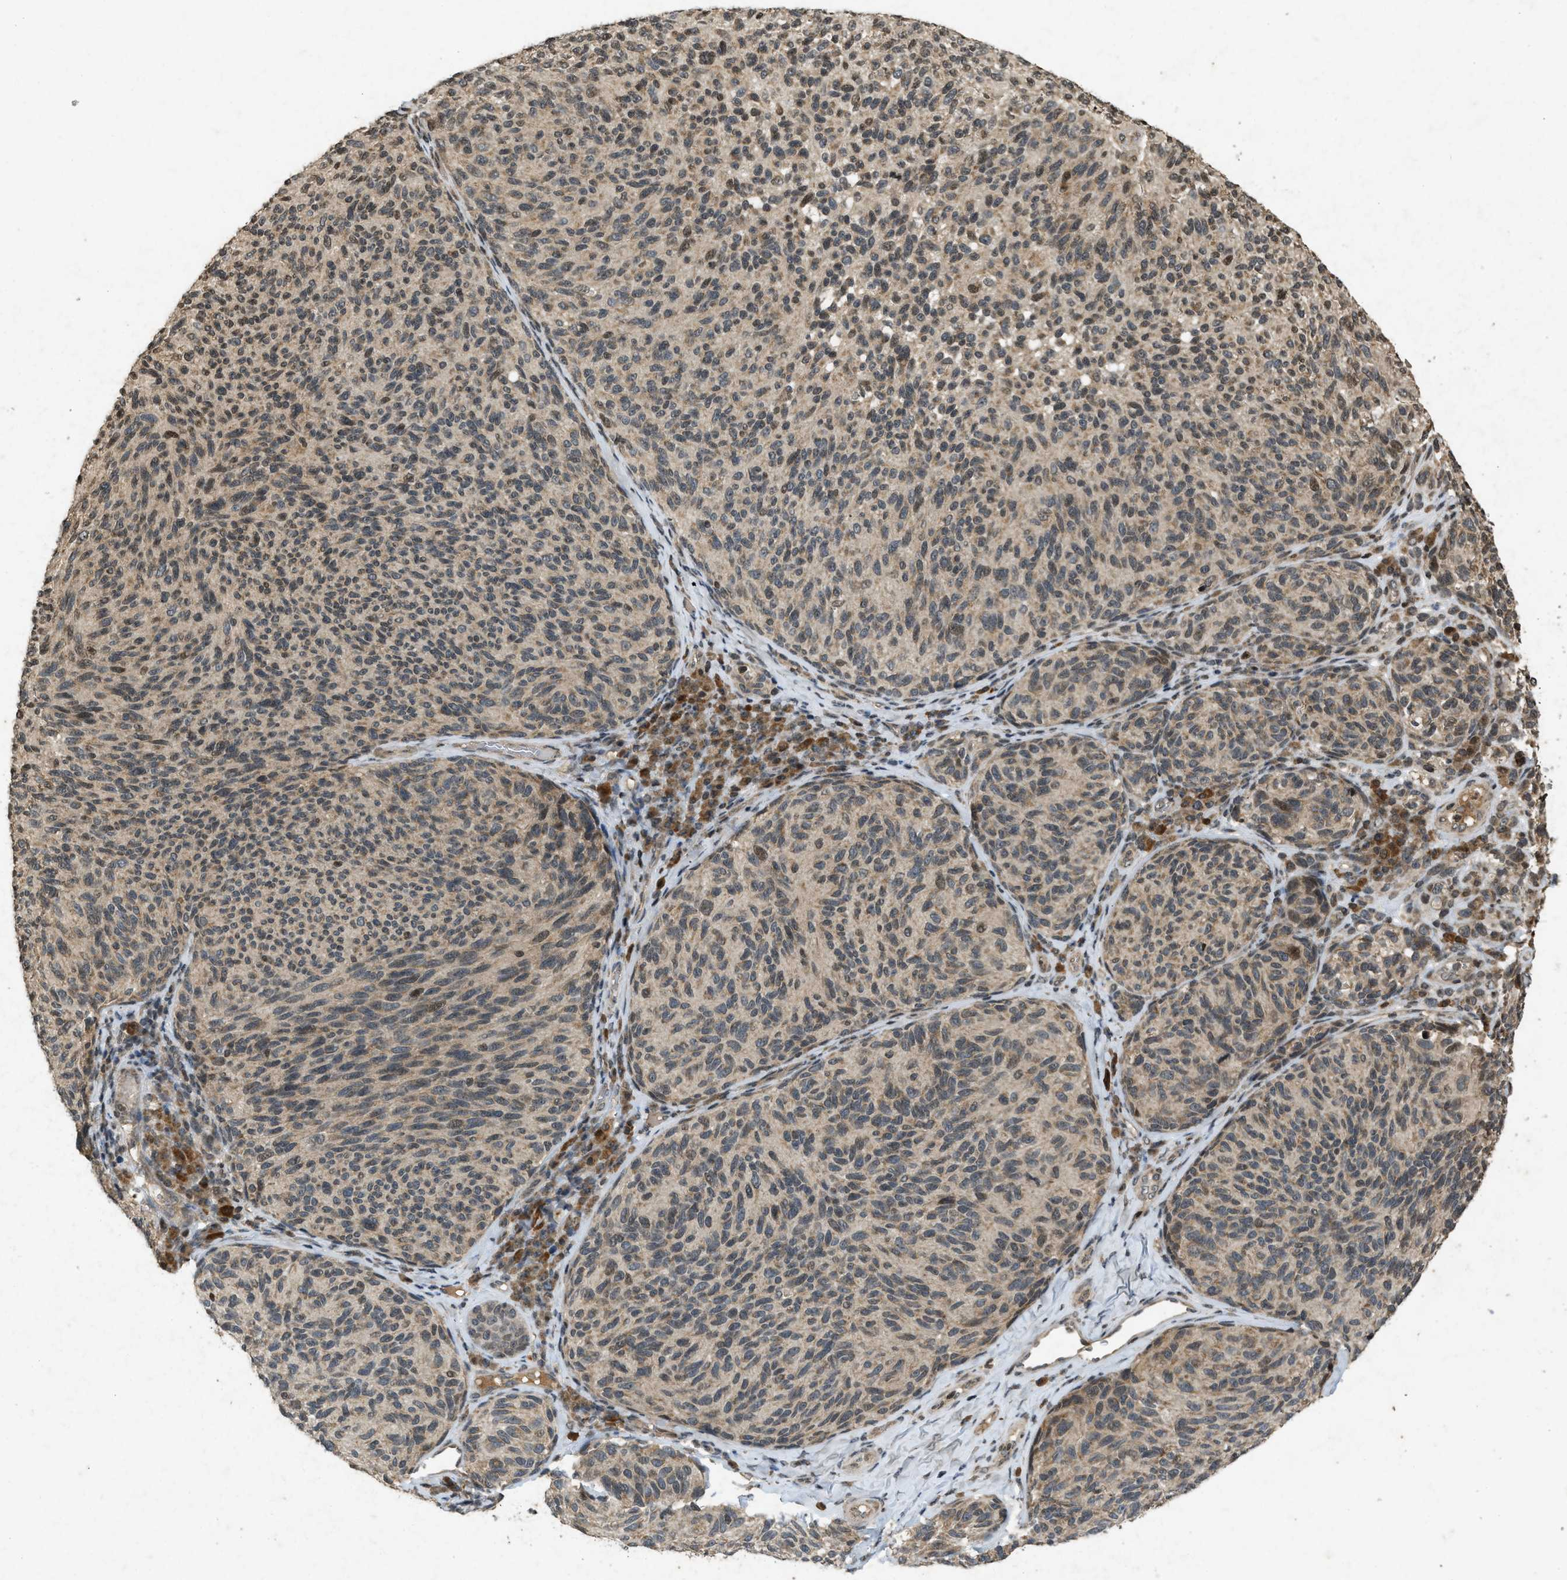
{"staining": {"intensity": "moderate", "quantity": ">75%", "location": "cytoplasmic/membranous,nuclear"}, "tissue": "melanoma", "cell_type": "Tumor cells", "image_type": "cancer", "snomed": [{"axis": "morphology", "description": "Malignant melanoma, NOS"}, {"axis": "topography", "description": "Skin"}], "caption": "Immunohistochemical staining of melanoma exhibits medium levels of moderate cytoplasmic/membranous and nuclear staining in approximately >75% of tumor cells.", "gene": "SIAH1", "patient": {"sex": "female", "age": 73}}